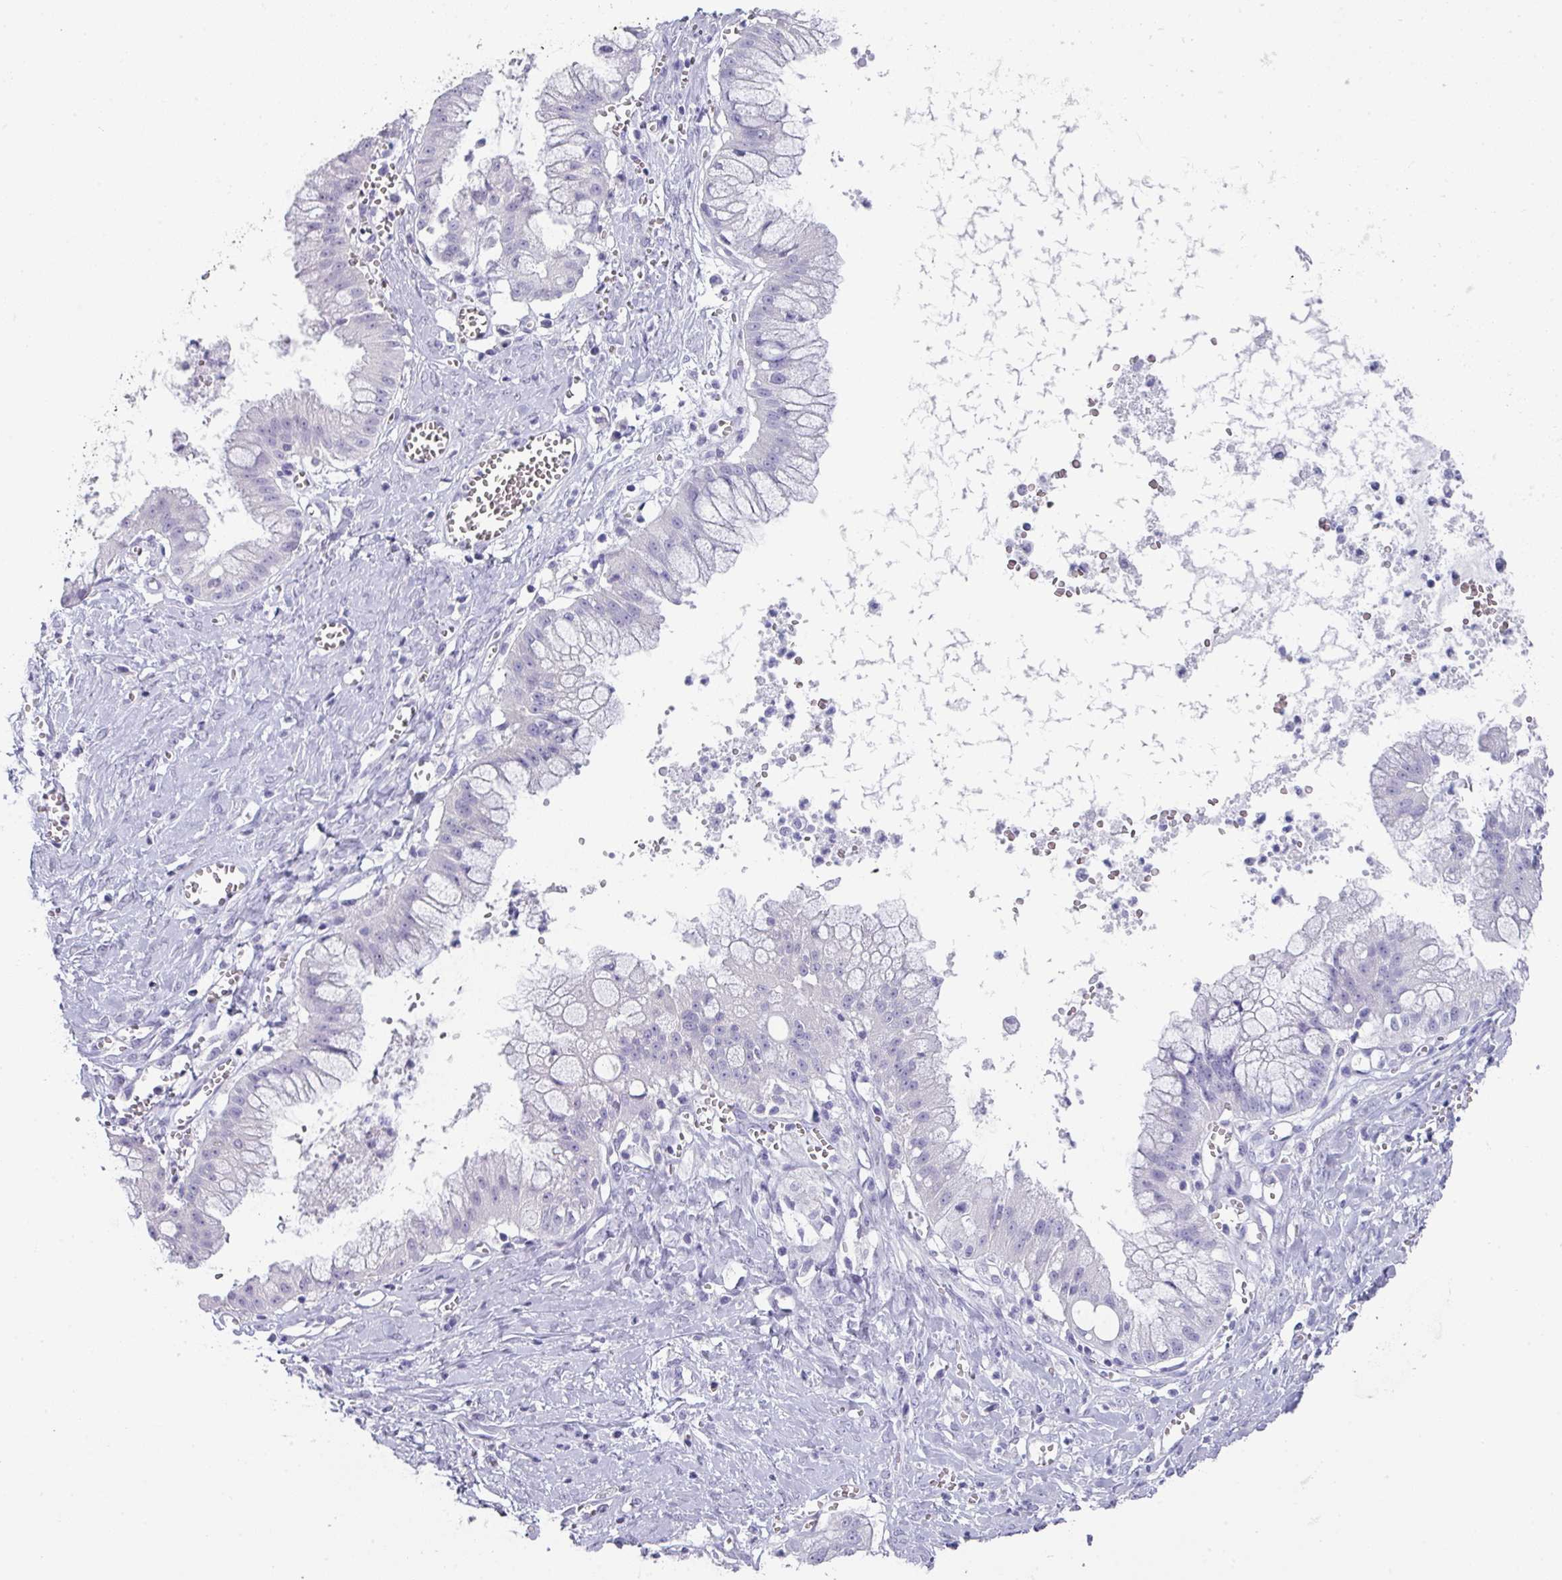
{"staining": {"intensity": "negative", "quantity": "none", "location": "none"}, "tissue": "ovarian cancer", "cell_type": "Tumor cells", "image_type": "cancer", "snomed": [{"axis": "morphology", "description": "Cystadenocarcinoma, mucinous, NOS"}, {"axis": "topography", "description": "Ovary"}], "caption": "This is an immunohistochemistry (IHC) image of ovarian mucinous cystadenocarcinoma. There is no positivity in tumor cells.", "gene": "PEX10", "patient": {"sex": "female", "age": 70}}